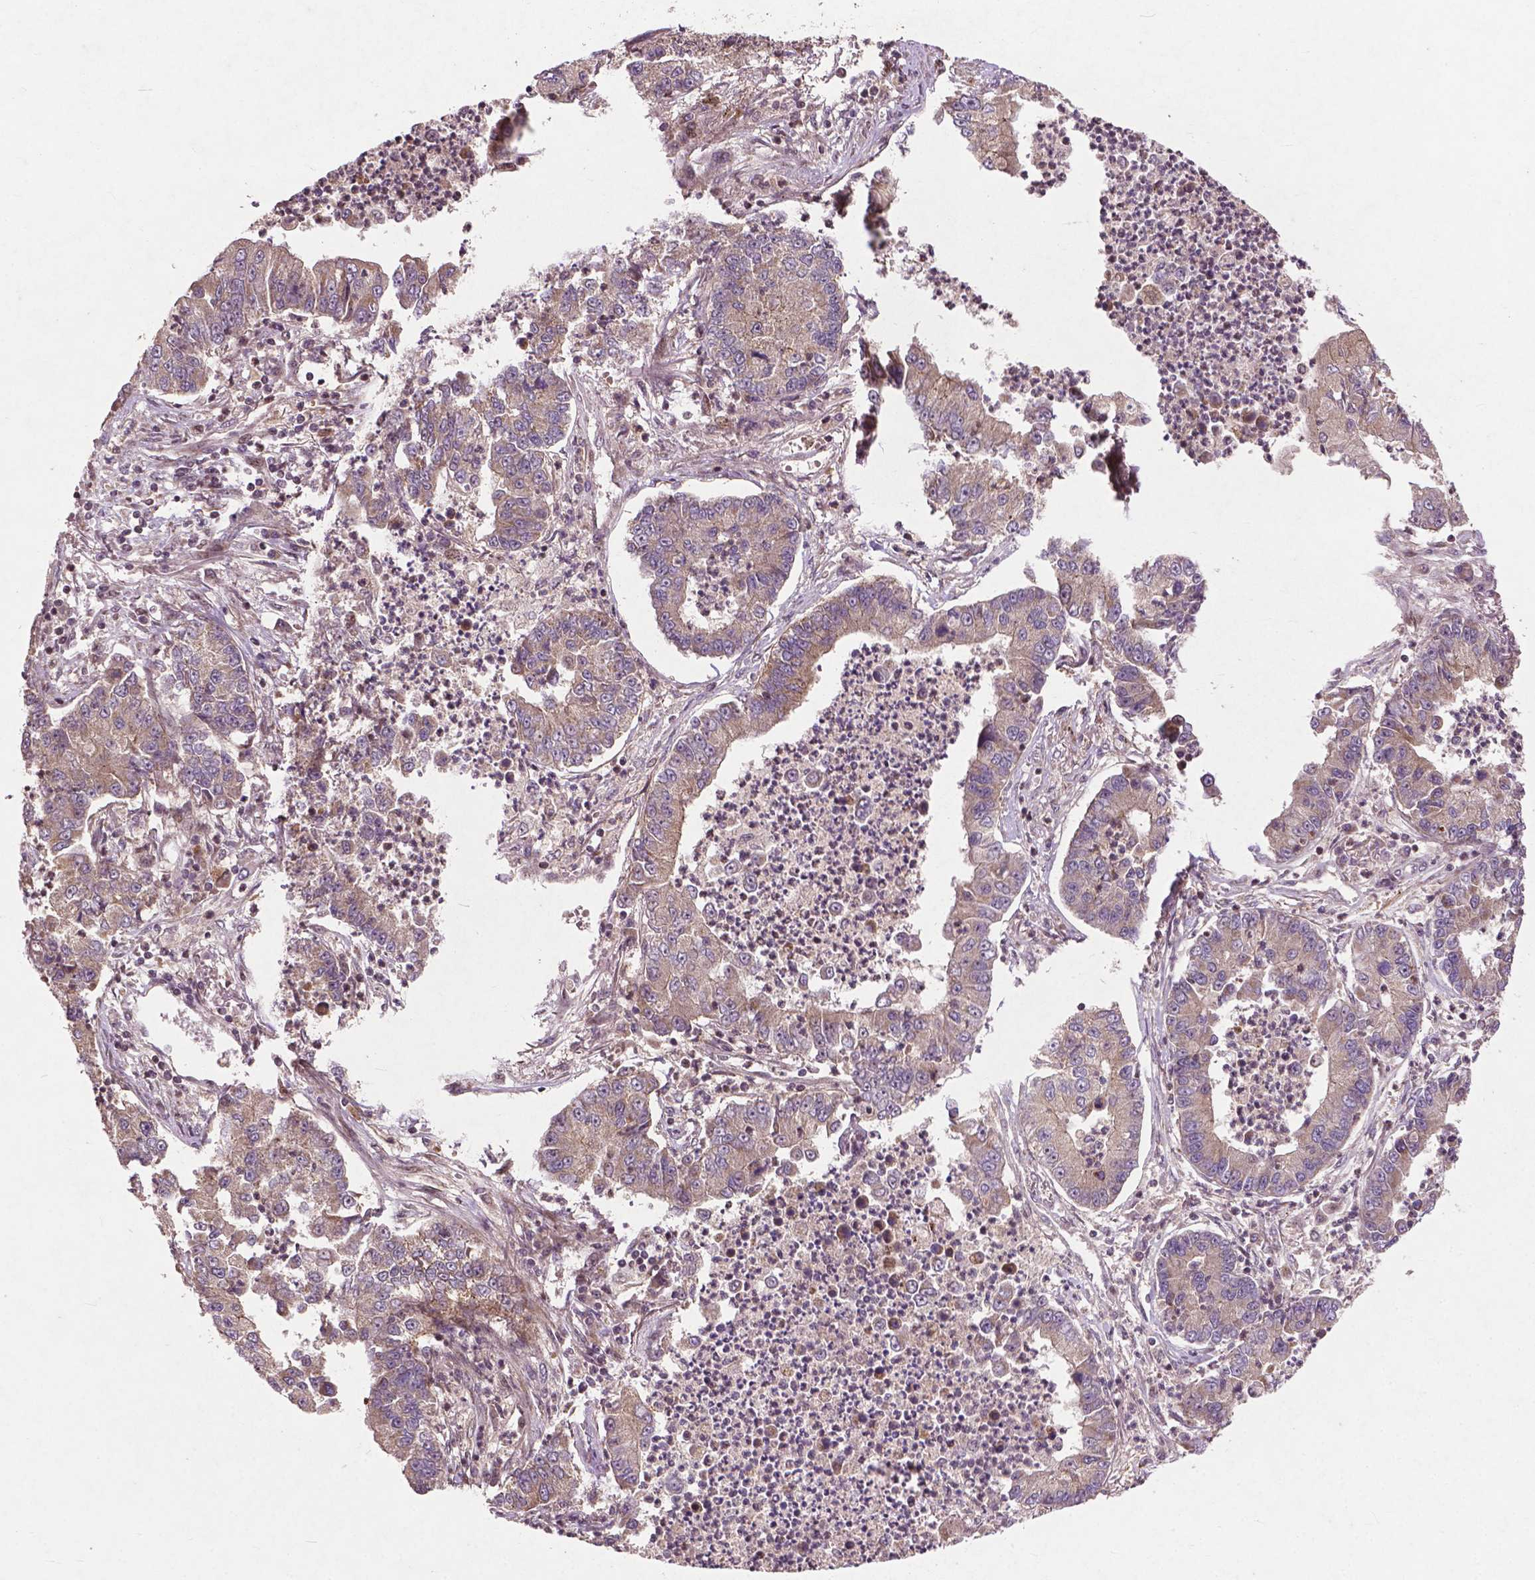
{"staining": {"intensity": "weak", "quantity": "25%-75%", "location": "cytoplasmic/membranous"}, "tissue": "lung cancer", "cell_type": "Tumor cells", "image_type": "cancer", "snomed": [{"axis": "morphology", "description": "Adenocarcinoma, NOS"}, {"axis": "topography", "description": "Lung"}], "caption": "Brown immunohistochemical staining in human lung cancer (adenocarcinoma) shows weak cytoplasmic/membranous staining in about 25%-75% of tumor cells.", "gene": "B3GALNT2", "patient": {"sex": "female", "age": 57}}